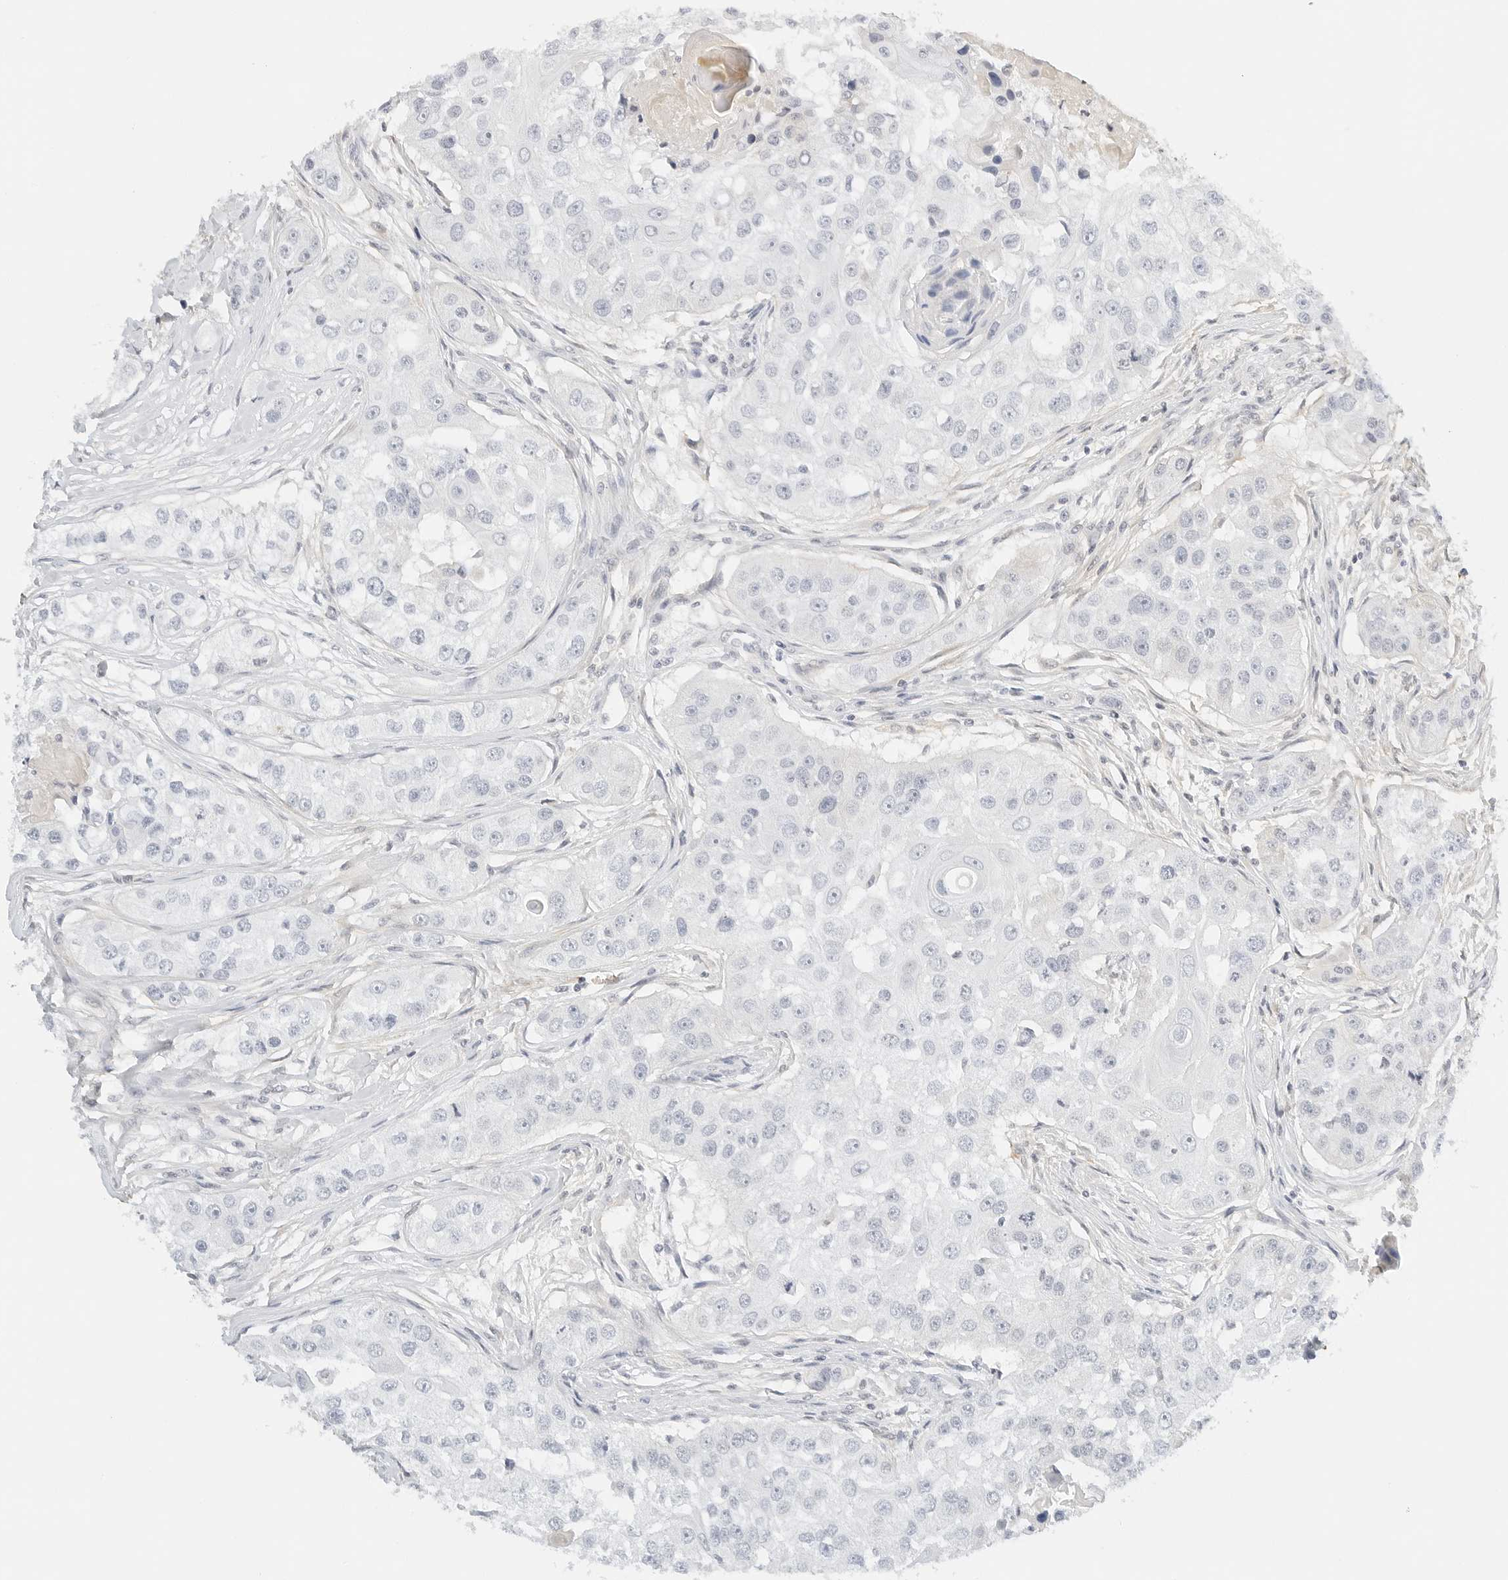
{"staining": {"intensity": "negative", "quantity": "none", "location": "none"}, "tissue": "head and neck cancer", "cell_type": "Tumor cells", "image_type": "cancer", "snomed": [{"axis": "morphology", "description": "Normal tissue, NOS"}, {"axis": "morphology", "description": "Squamous cell carcinoma, NOS"}, {"axis": "topography", "description": "Skeletal muscle"}, {"axis": "topography", "description": "Head-Neck"}], "caption": "Protein analysis of head and neck squamous cell carcinoma shows no significant staining in tumor cells.", "gene": "PKDCC", "patient": {"sex": "male", "age": 51}}